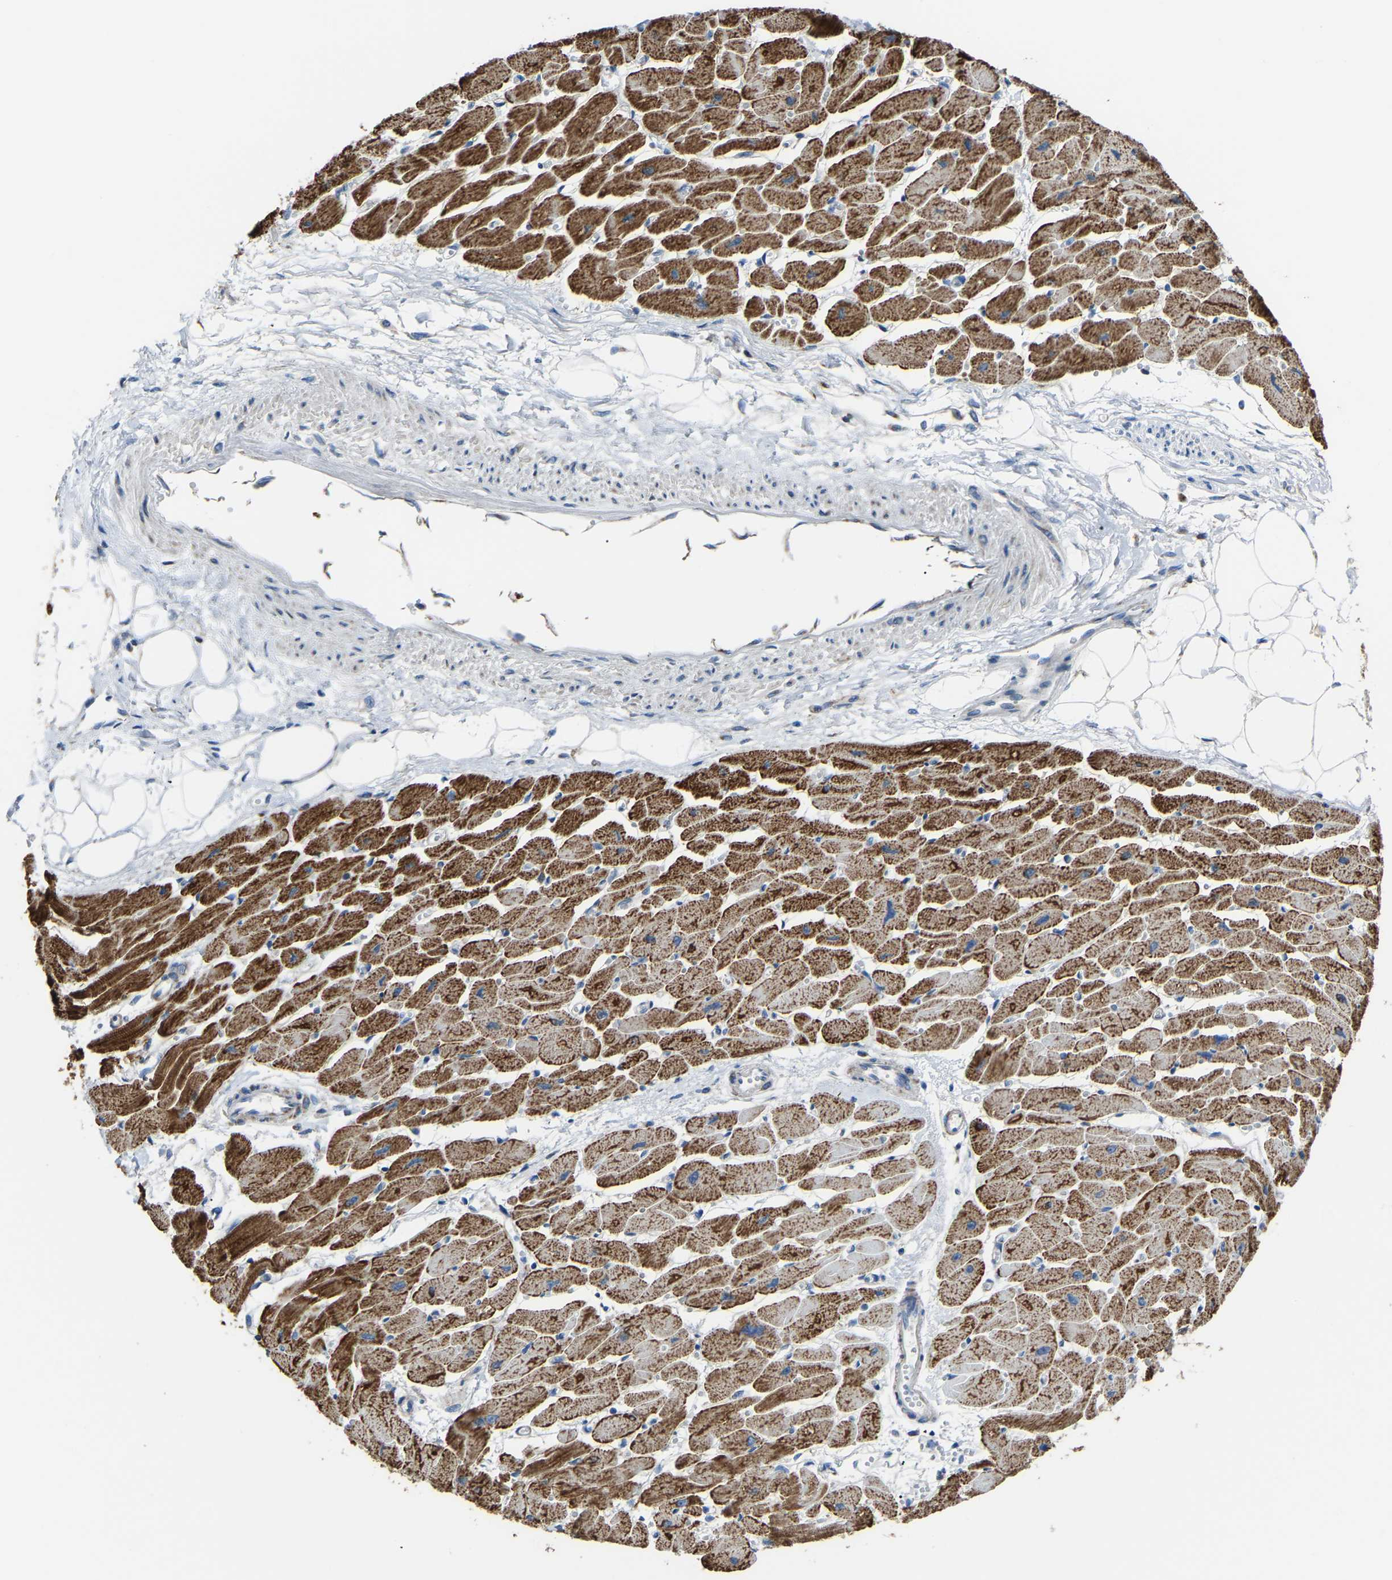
{"staining": {"intensity": "strong", "quantity": ">75%", "location": "cytoplasmic/membranous"}, "tissue": "heart muscle", "cell_type": "Cardiomyocytes", "image_type": "normal", "snomed": [{"axis": "morphology", "description": "Normal tissue, NOS"}, {"axis": "topography", "description": "Heart"}], "caption": "DAB immunohistochemical staining of benign heart muscle shows strong cytoplasmic/membranous protein positivity in about >75% of cardiomyocytes.", "gene": "CANT1", "patient": {"sex": "female", "age": 54}}